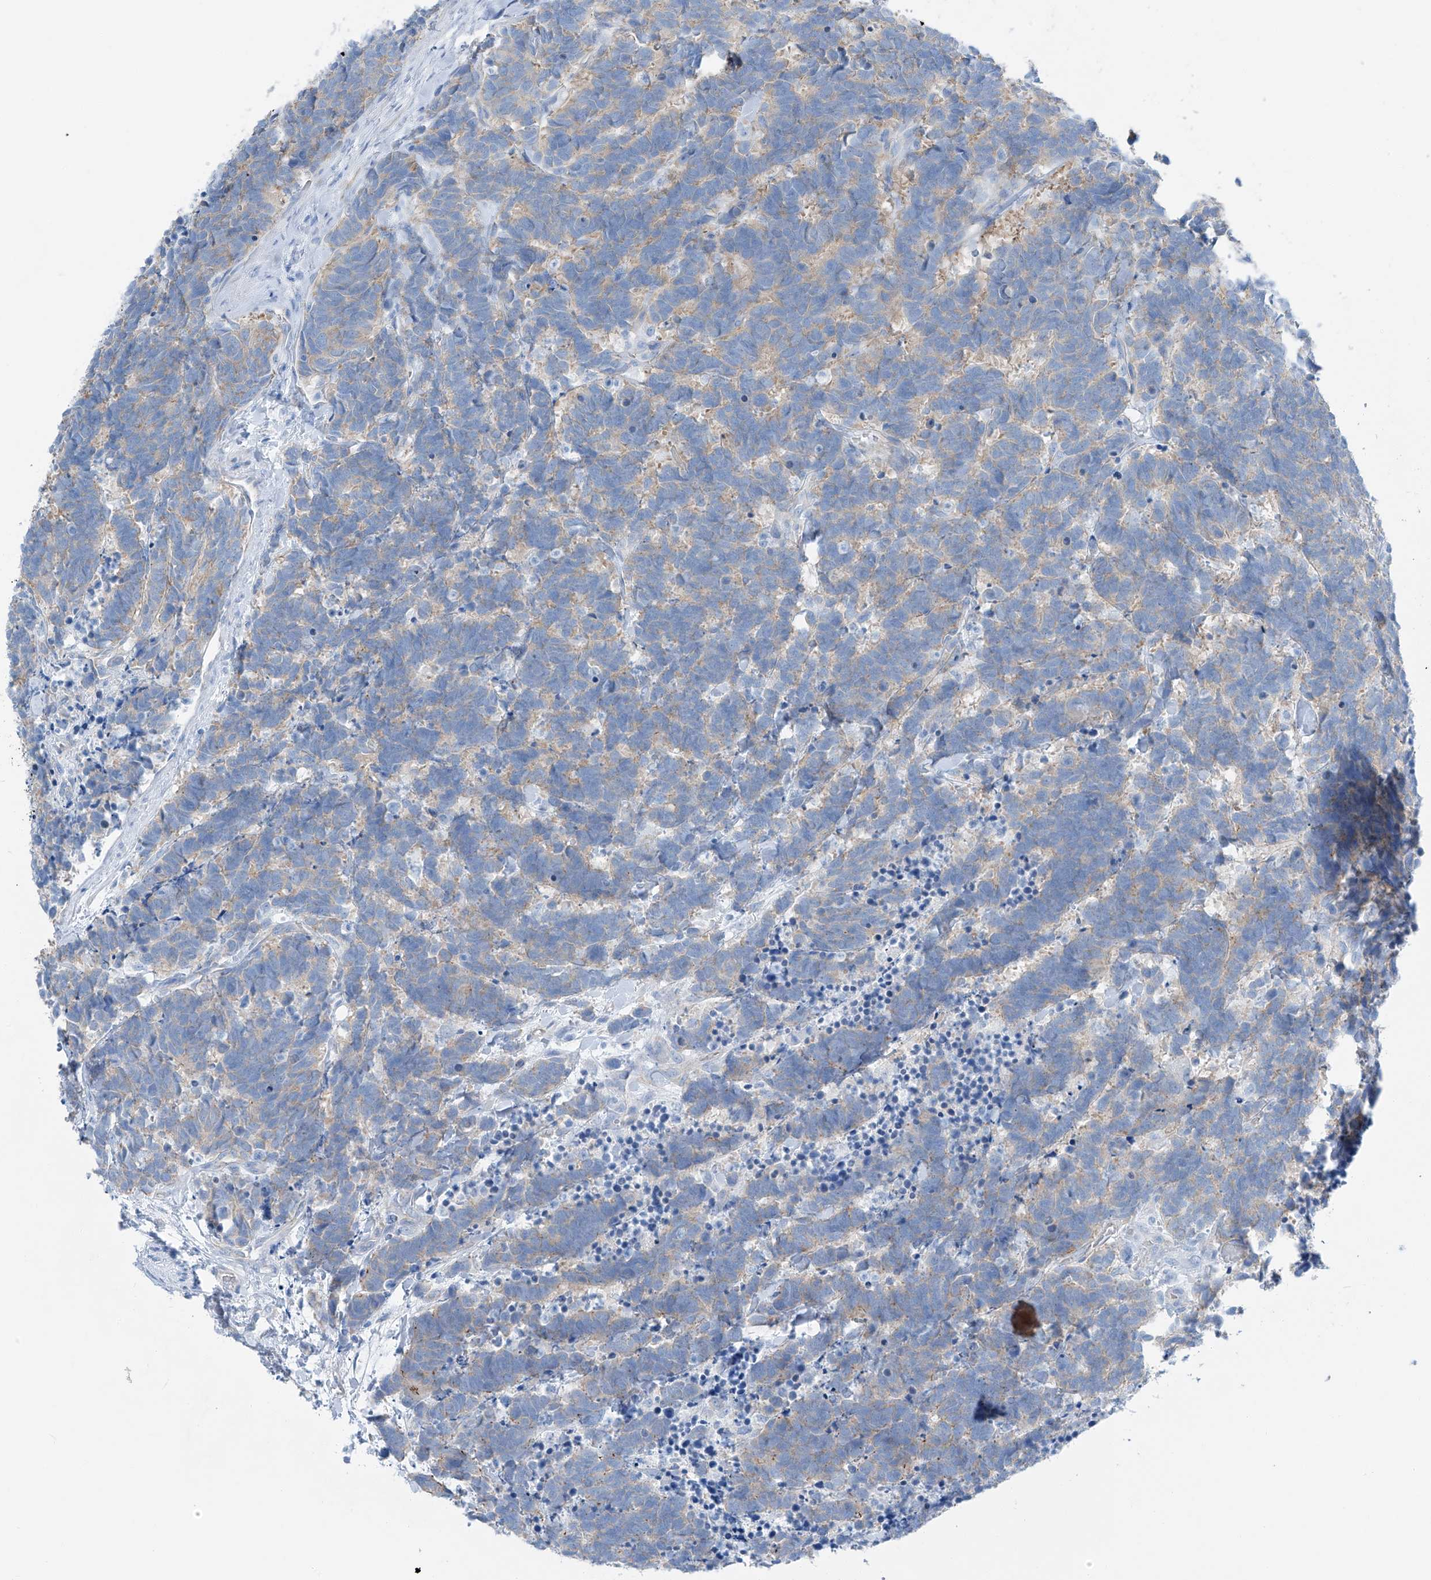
{"staining": {"intensity": "negative", "quantity": "none", "location": "none"}, "tissue": "carcinoid", "cell_type": "Tumor cells", "image_type": "cancer", "snomed": [{"axis": "morphology", "description": "Carcinoma, NOS"}, {"axis": "morphology", "description": "Carcinoid, malignant, NOS"}, {"axis": "topography", "description": "Urinary bladder"}], "caption": "The image reveals no staining of tumor cells in carcinoma.", "gene": "MAGI1", "patient": {"sex": "male", "age": 57}}